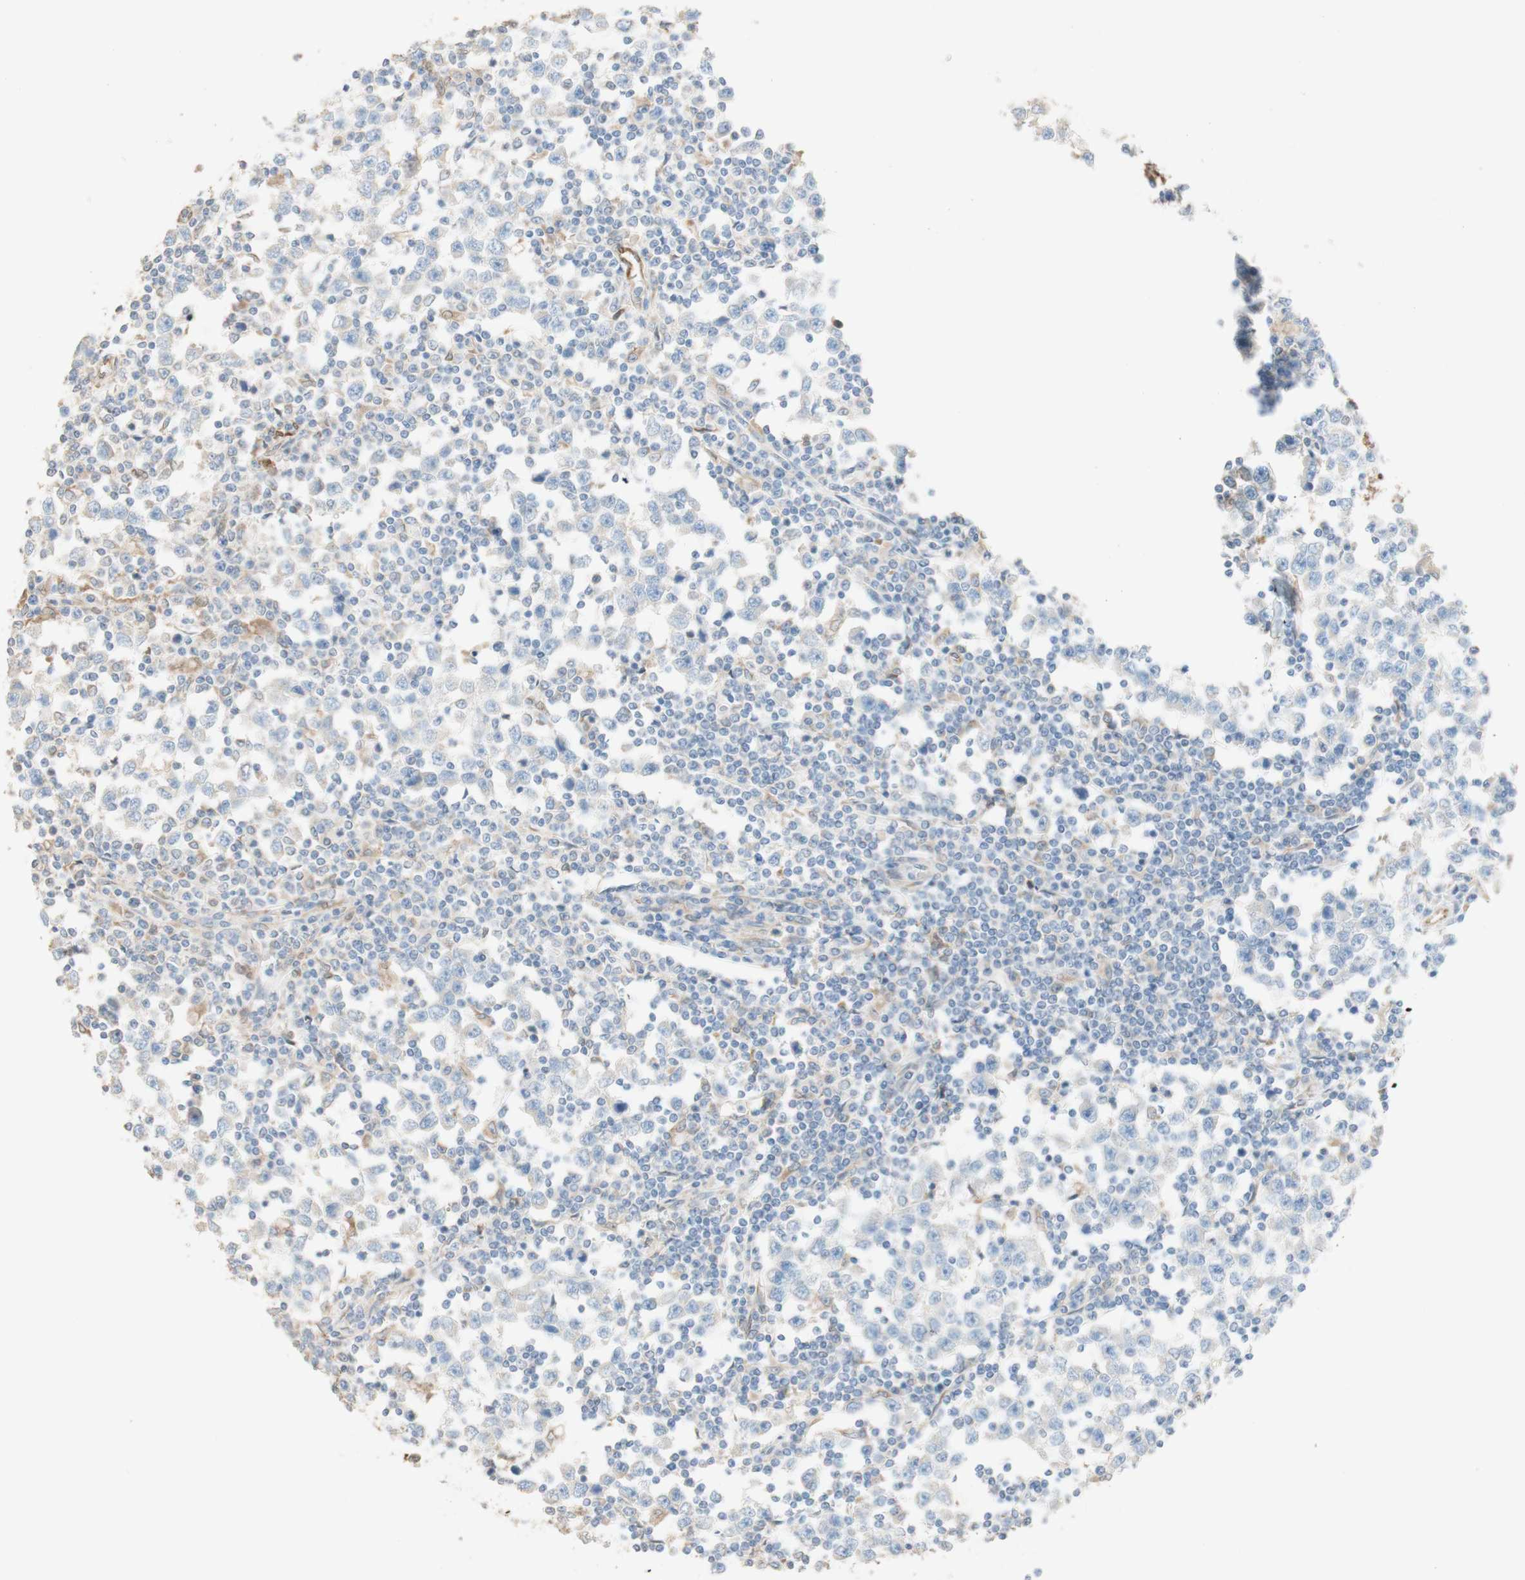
{"staining": {"intensity": "negative", "quantity": "none", "location": "none"}, "tissue": "testis cancer", "cell_type": "Tumor cells", "image_type": "cancer", "snomed": [{"axis": "morphology", "description": "Seminoma, NOS"}, {"axis": "topography", "description": "Testis"}], "caption": "Immunohistochemistry of human testis cancer (seminoma) exhibits no expression in tumor cells.", "gene": "COMT", "patient": {"sex": "male", "age": 65}}